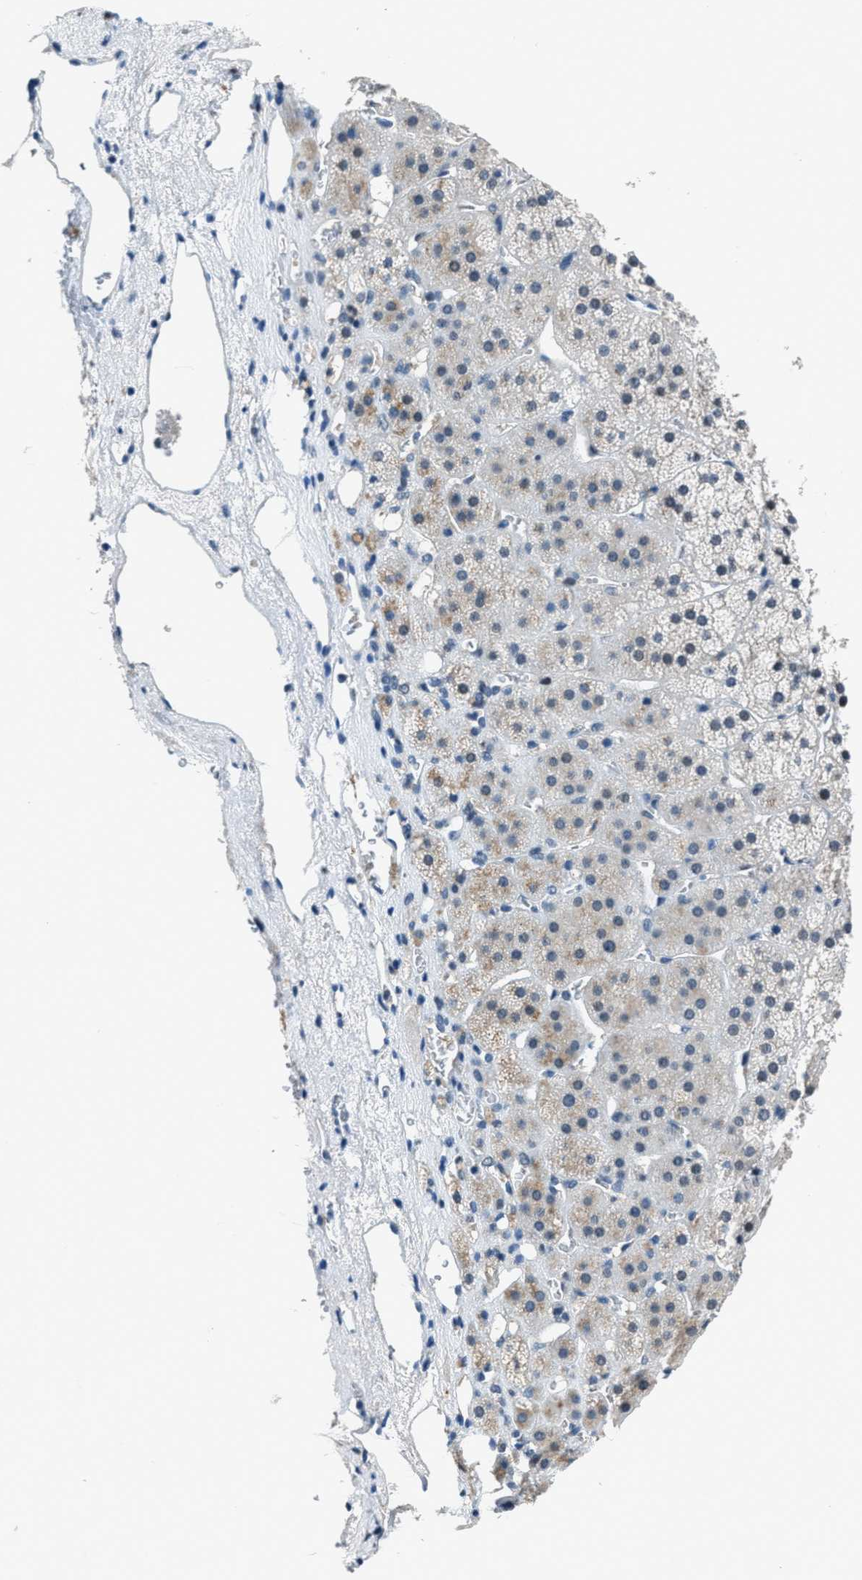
{"staining": {"intensity": "moderate", "quantity": "25%-75%", "location": "cytoplasmic/membranous,nuclear"}, "tissue": "adrenal gland", "cell_type": "Glandular cells", "image_type": "normal", "snomed": [{"axis": "morphology", "description": "Normal tissue, NOS"}, {"axis": "topography", "description": "Adrenal gland"}], "caption": "A medium amount of moderate cytoplasmic/membranous,nuclear positivity is present in about 25%-75% of glandular cells in normal adrenal gland. The protein of interest is stained brown, and the nuclei are stained in blue (DAB IHC with brightfield microscopy, high magnification).", "gene": "DUSP19", "patient": {"sex": "female", "age": 44}}